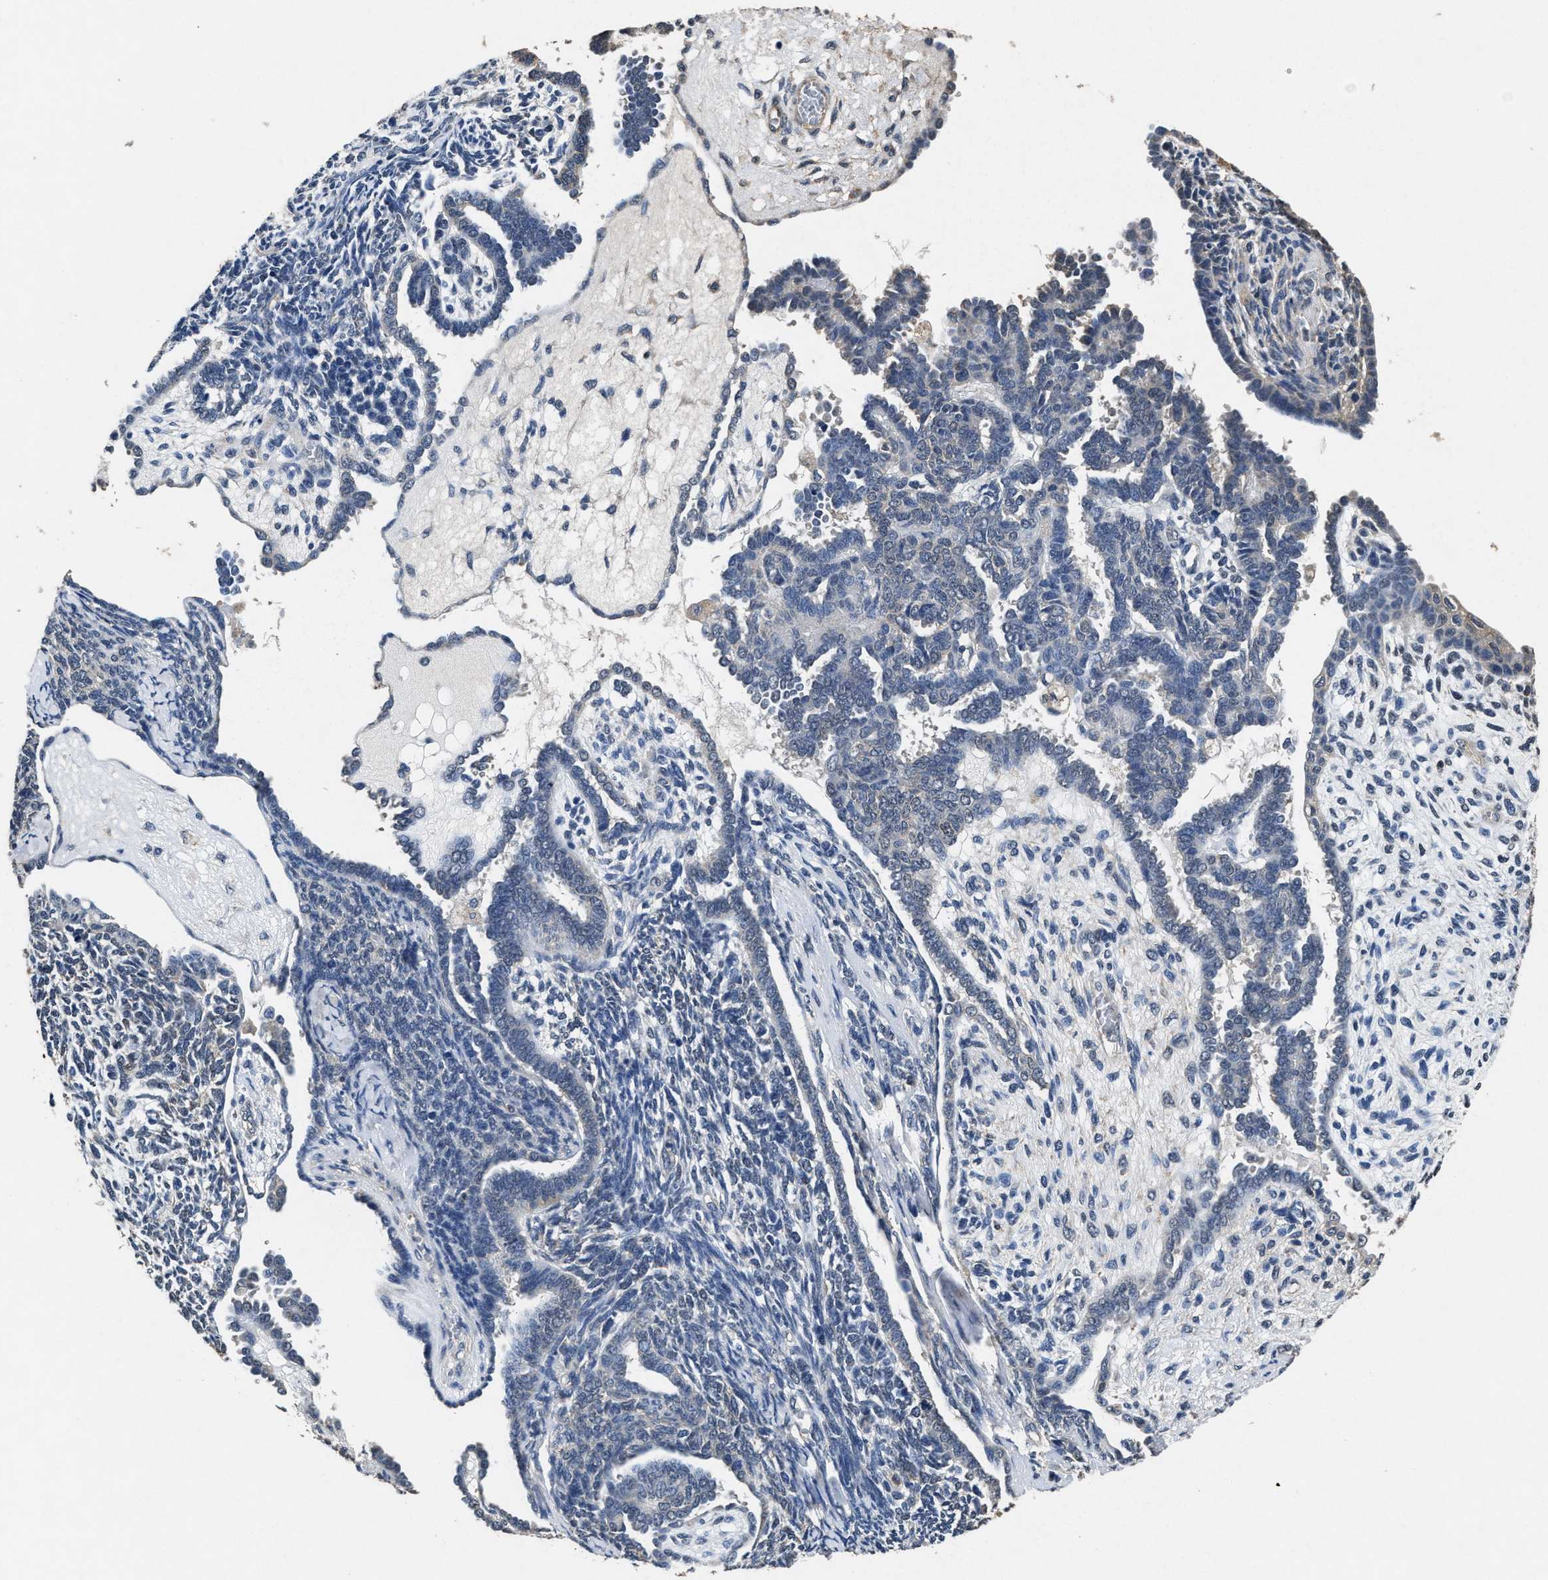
{"staining": {"intensity": "negative", "quantity": "none", "location": "none"}, "tissue": "endometrial cancer", "cell_type": "Tumor cells", "image_type": "cancer", "snomed": [{"axis": "morphology", "description": "Neoplasm, malignant, NOS"}, {"axis": "topography", "description": "Endometrium"}], "caption": "This is a photomicrograph of immunohistochemistry staining of endometrial neoplasm (malignant), which shows no expression in tumor cells.", "gene": "ACAT2", "patient": {"sex": "female", "age": 74}}